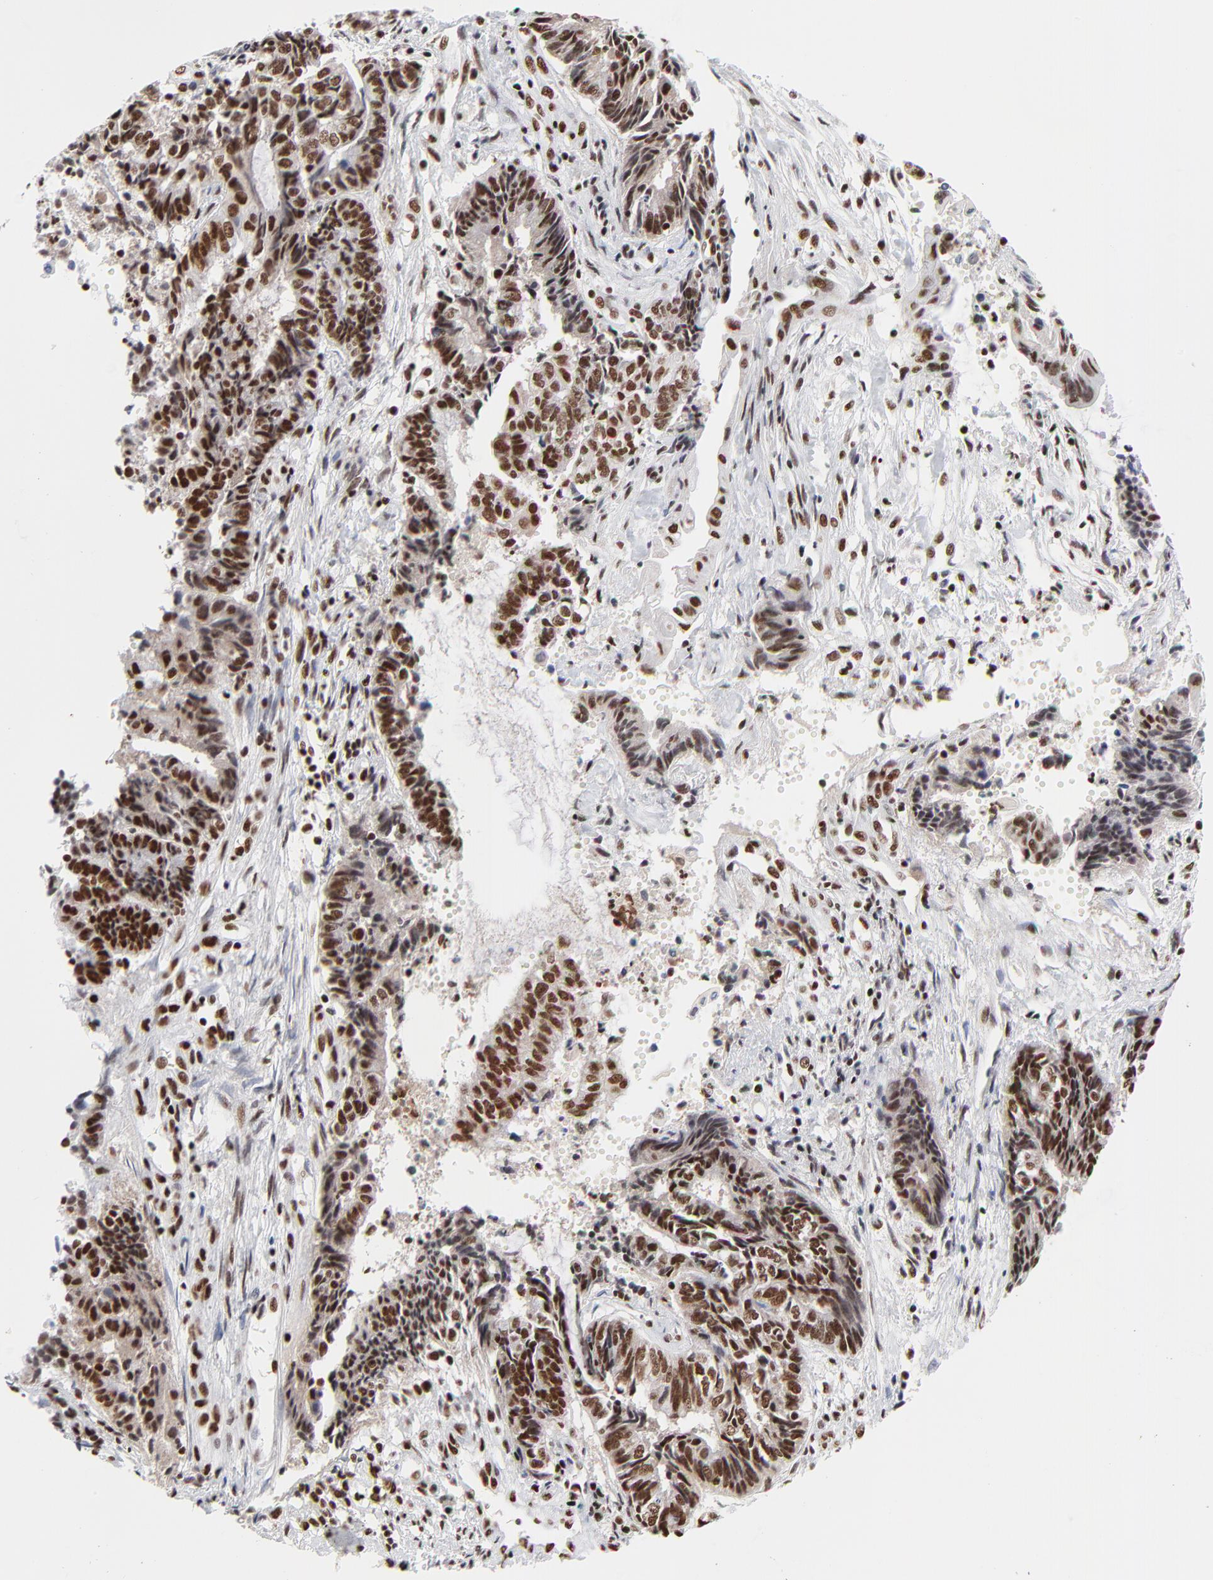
{"staining": {"intensity": "strong", "quantity": ">75%", "location": "nuclear"}, "tissue": "endometrial cancer", "cell_type": "Tumor cells", "image_type": "cancer", "snomed": [{"axis": "morphology", "description": "Adenocarcinoma, NOS"}, {"axis": "topography", "description": "Uterus"}, {"axis": "topography", "description": "Endometrium"}], "caption": "DAB immunohistochemical staining of endometrial cancer shows strong nuclear protein expression in about >75% of tumor cells. (IHC, brightfield microscopy, high magnification).", "gene": "CREB1", "patient": {"sex": "female", "age": 70}}